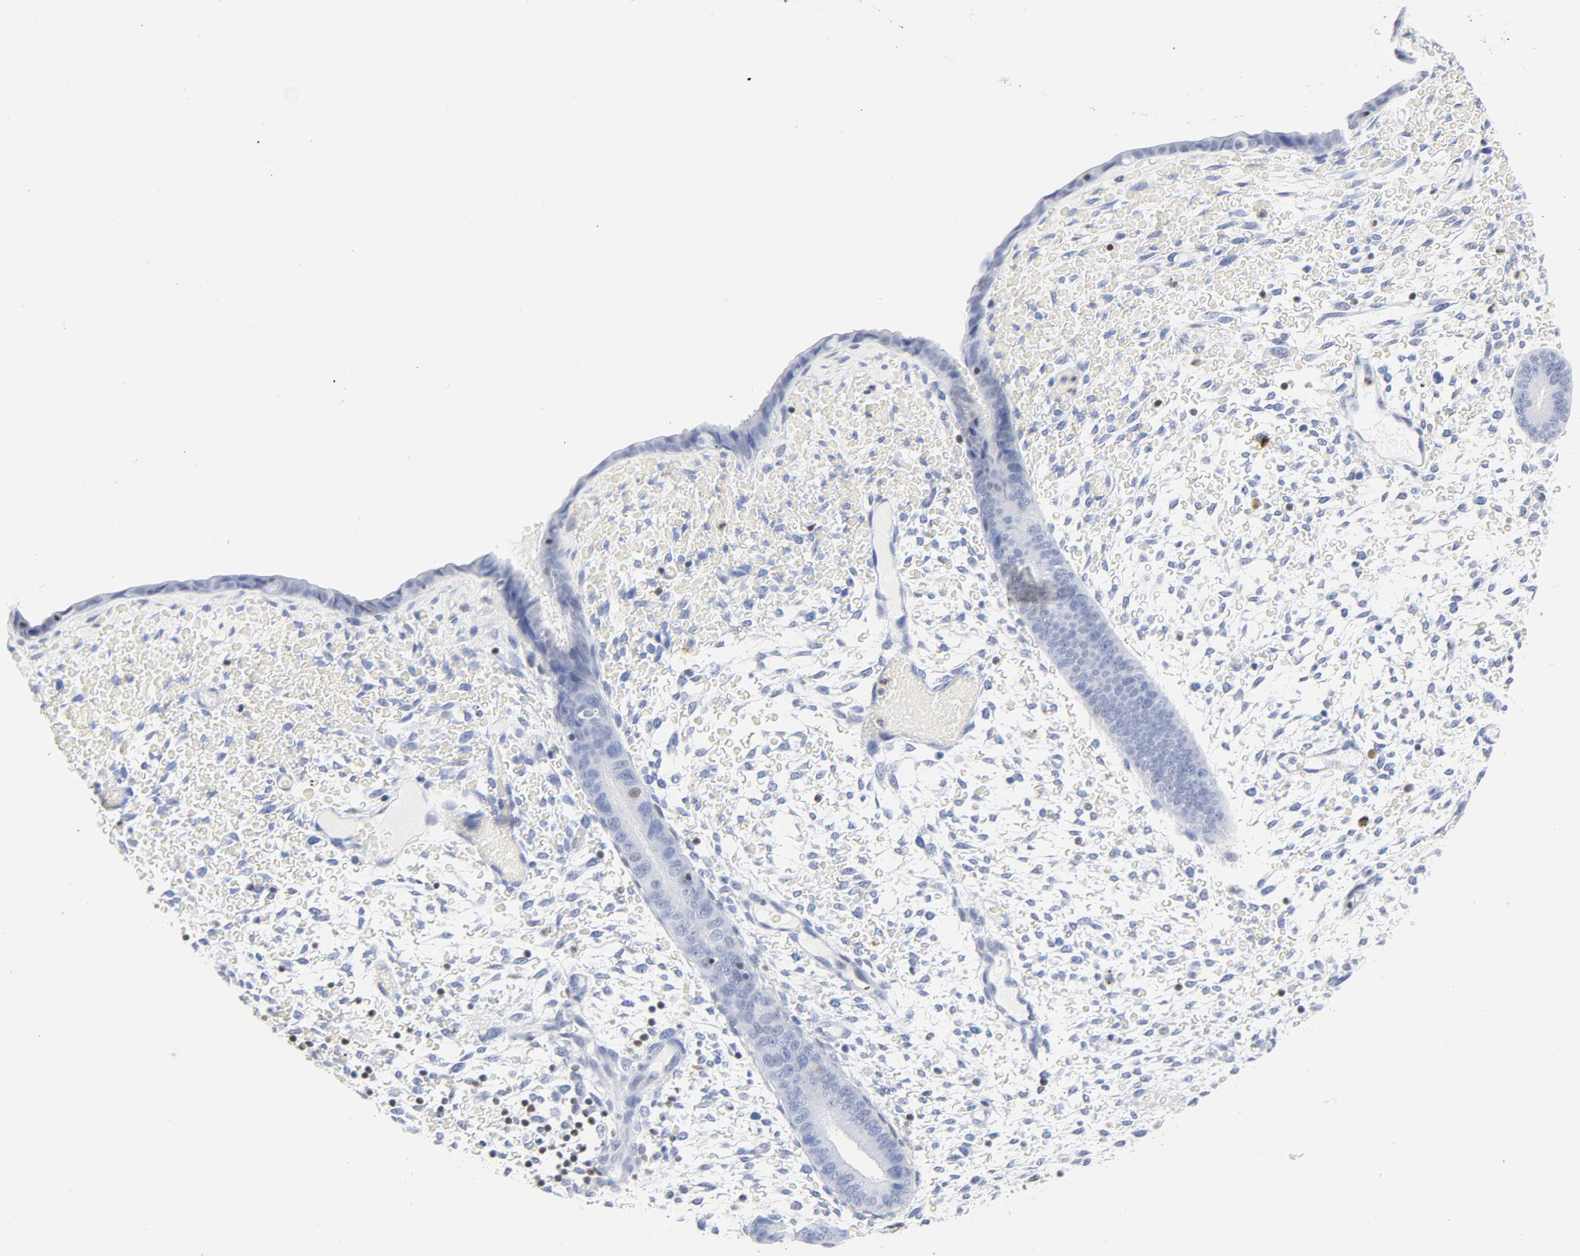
{"staining": {"intensity": "moderate", "quantity": "25%-75%", "location": "nuclear"}, "tissue": "endometrium", "cell_type": "Cells in endometrial stroma", "image_type": "normal", "snomed": [{"axis": "morphology", "description": "Normal tissue, NOS"}, {"axis": "topography", "description": "Endometrium"}], "caption": "Immunohistochemical staining of benign endometrium shows 25%-75% levels of moderate nuclear protein expression in approximately 25%-75% of cells in endometrial stroma.", "gene": "CDKN1B", "patient": {"sex": "female", "age": 42}}